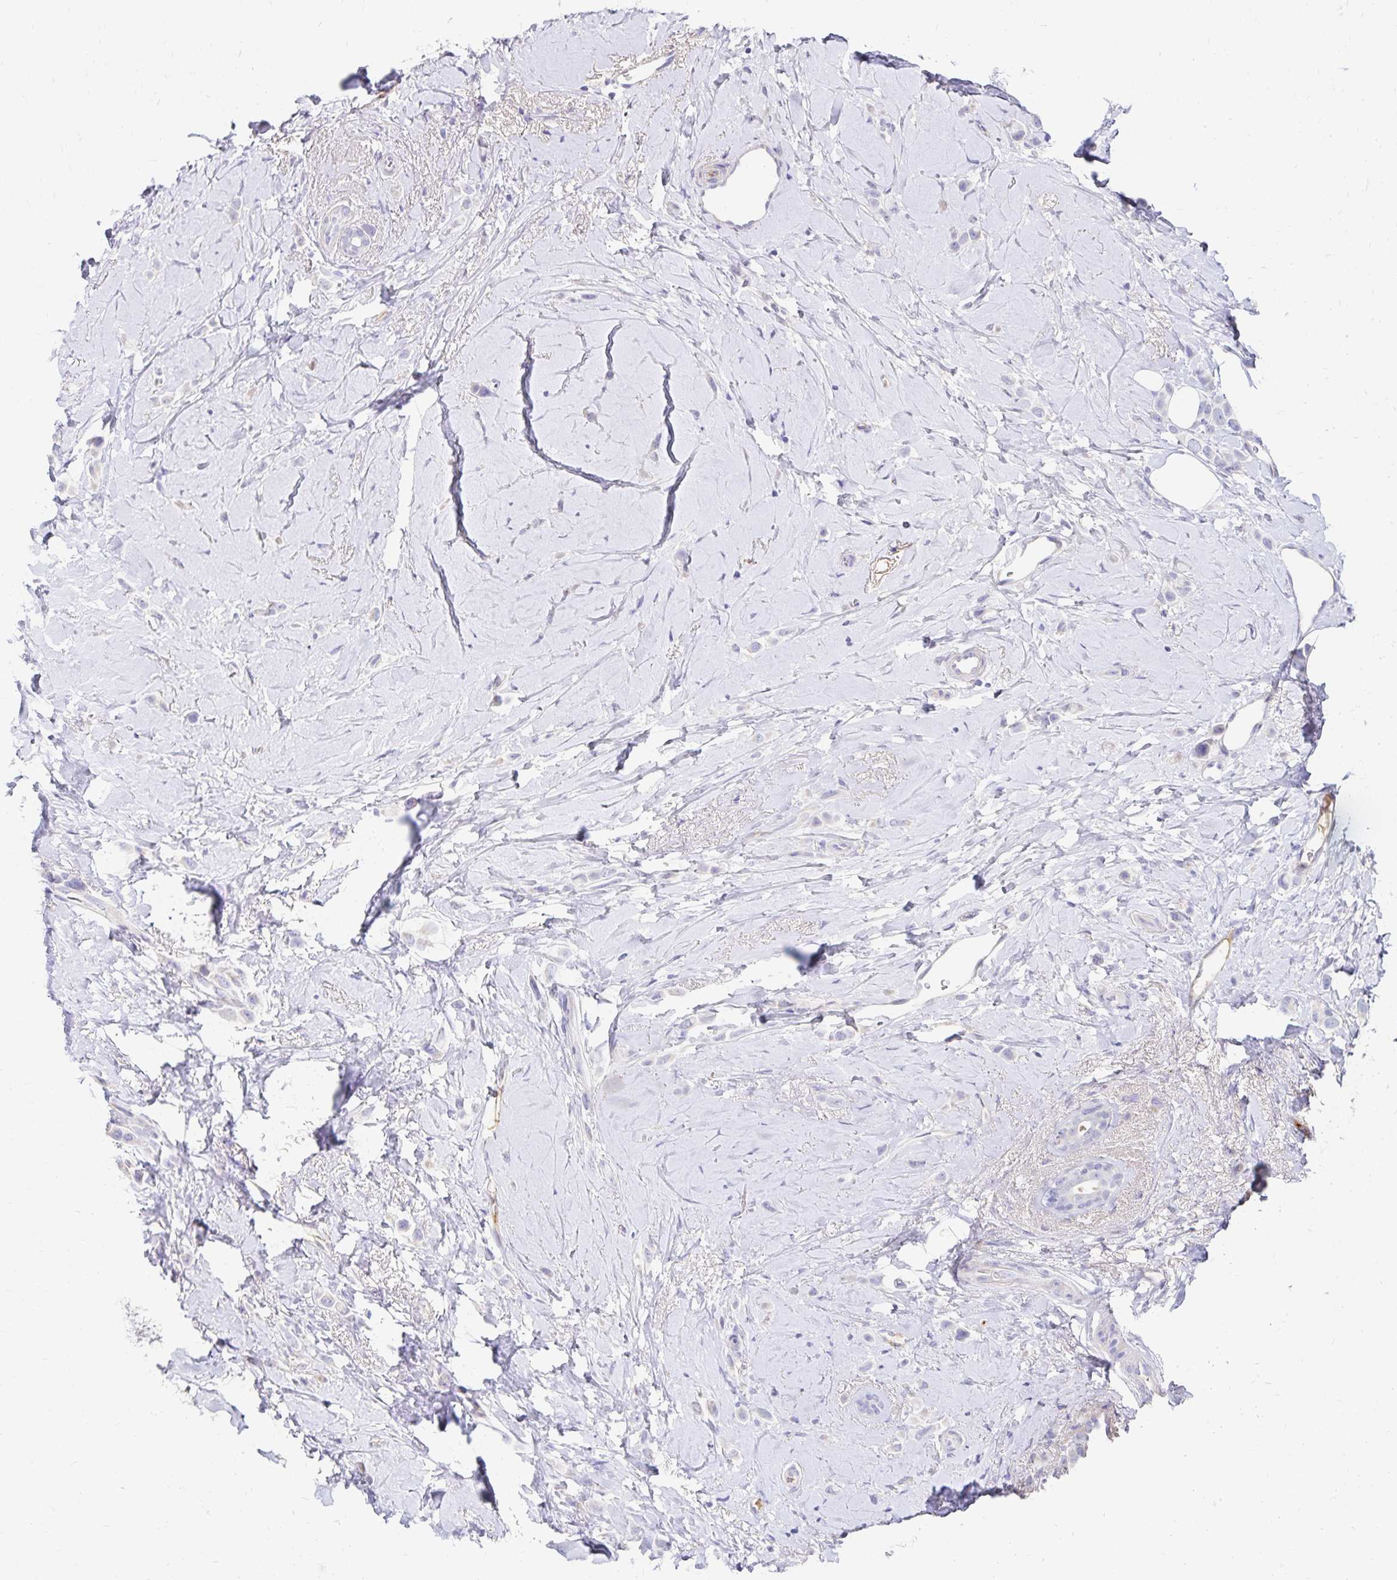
{"staining": {"intensity": "negative", "quantity": "none", "location": "none"}, "tissue": "breast cancer", "cell_type": "Tumor cells", "image_type": "cancer", "snomed": [{"axis": "morphology", "description": "Lobular carcinoma"}, {"axis": "topography", "description": "Breast"}], "caption": "High magnification brightfield microscopy of breast cancer stained with DAB (3,3'-diaminobenzidine) (brown) and counterstained with hematoxylin (blue): tumor cells show no significant staining.", "gene": "NECAP1", "patient": {"sex": "female", "age": 66}}